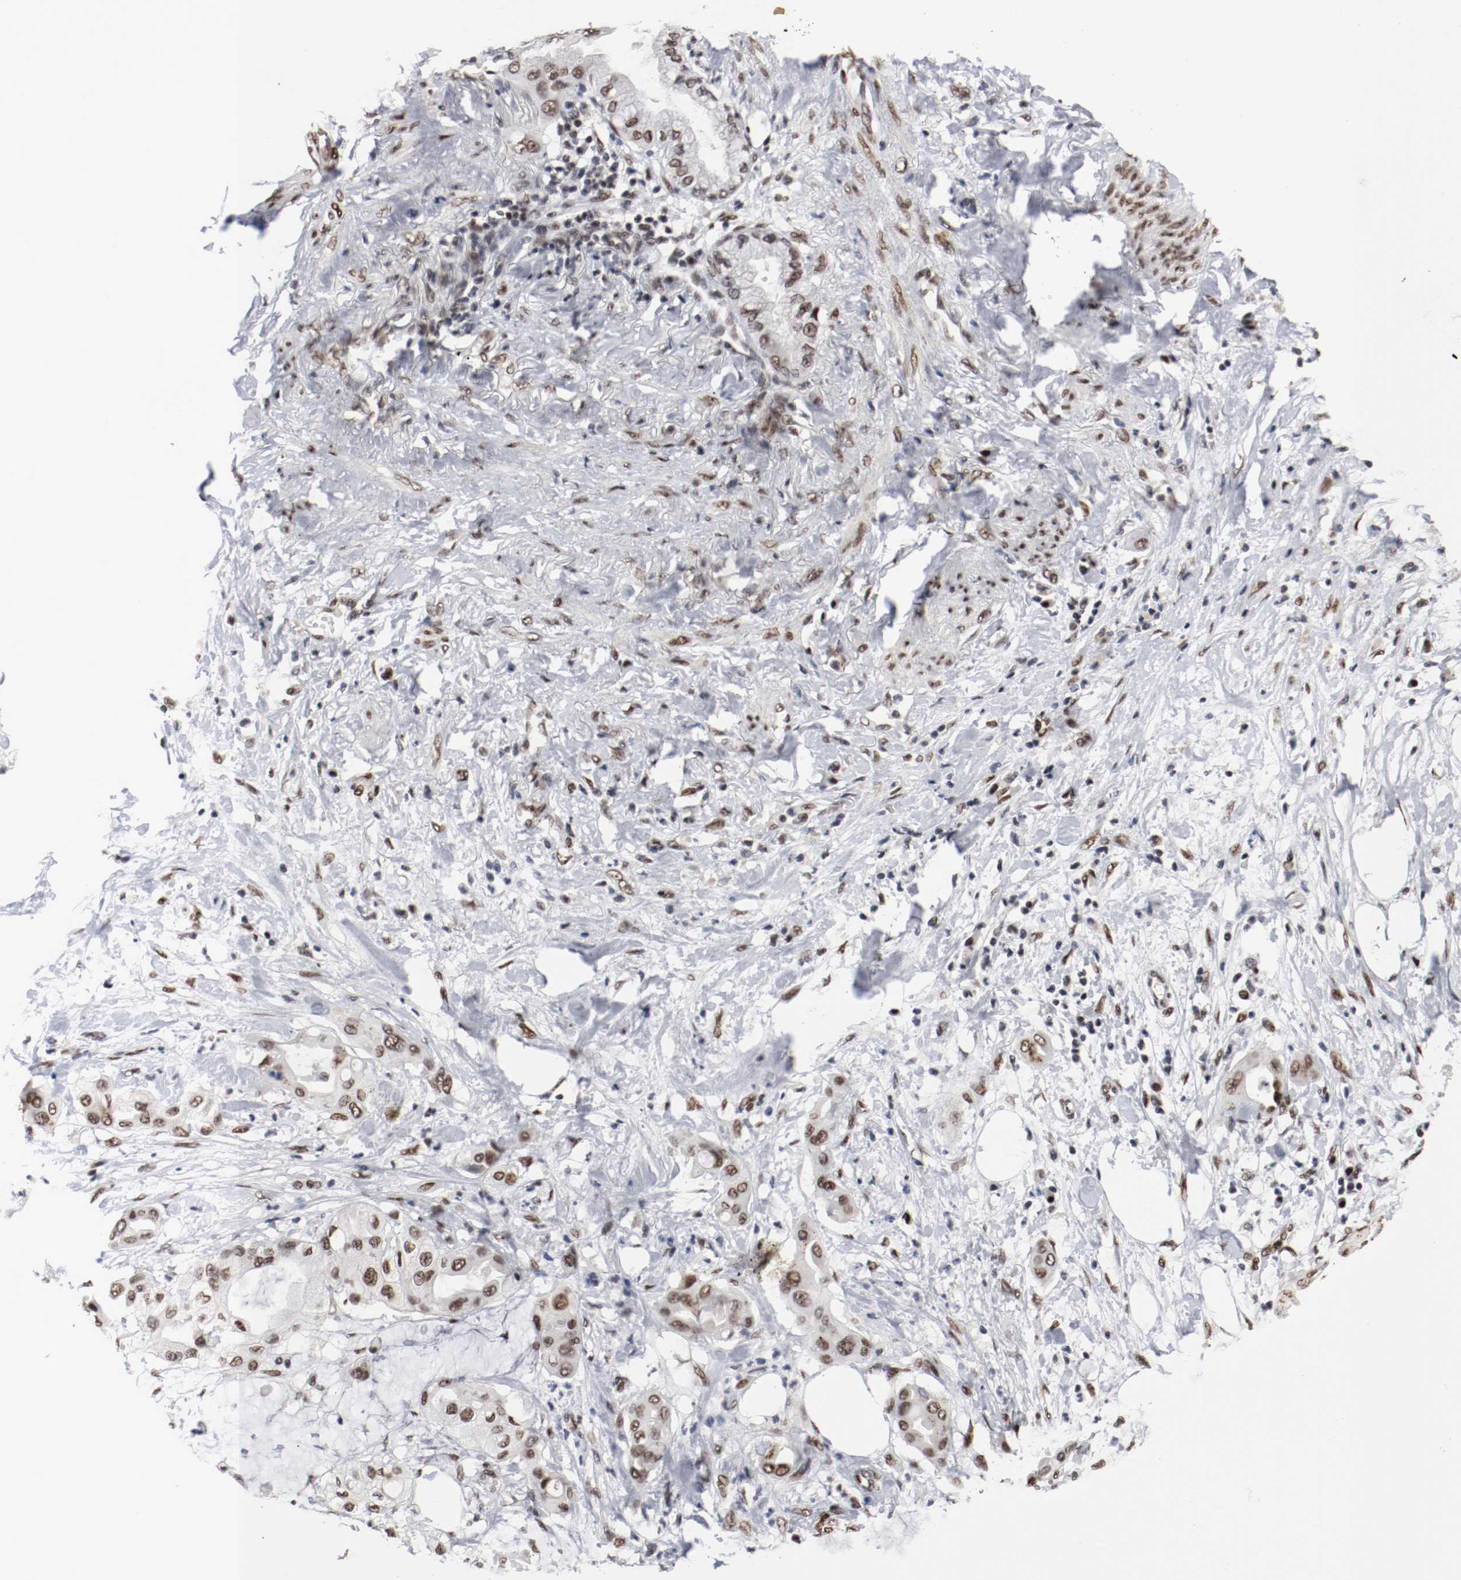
{"staining": {"intensity": "strong", "quantity": ">75%", "location": "nuclear"}, "tissue": "pancreatic cancer", "cell_type": "Tumor cells", "image_type": "cancer", "snomed": [{"axis": "morphology", "description": "Adenocarcinoma, NOS"}, {"axis": "morphology", "description": "Adenocarcinoma, metastatic, NOS"}, {"axis": "topography", "description": "Lymph node"}, {"axis": "topography", "description": "Pancreas"}, {"axis": "topography", "description": "Duodenum"}], "caption": "Immunohistochemical staining of pancreatic adenocarcinoma shows strong nuclear protein staining in approximately >75% of tumor cells. The staining is performed using DAB (3,3'-diaminobenzidine) brown chromogen to label protein expression. The nuclei are counter-stained blue using hematoxylin.", "gene": "MEF2D", "patient": {"sex": "female", "age": 64}}